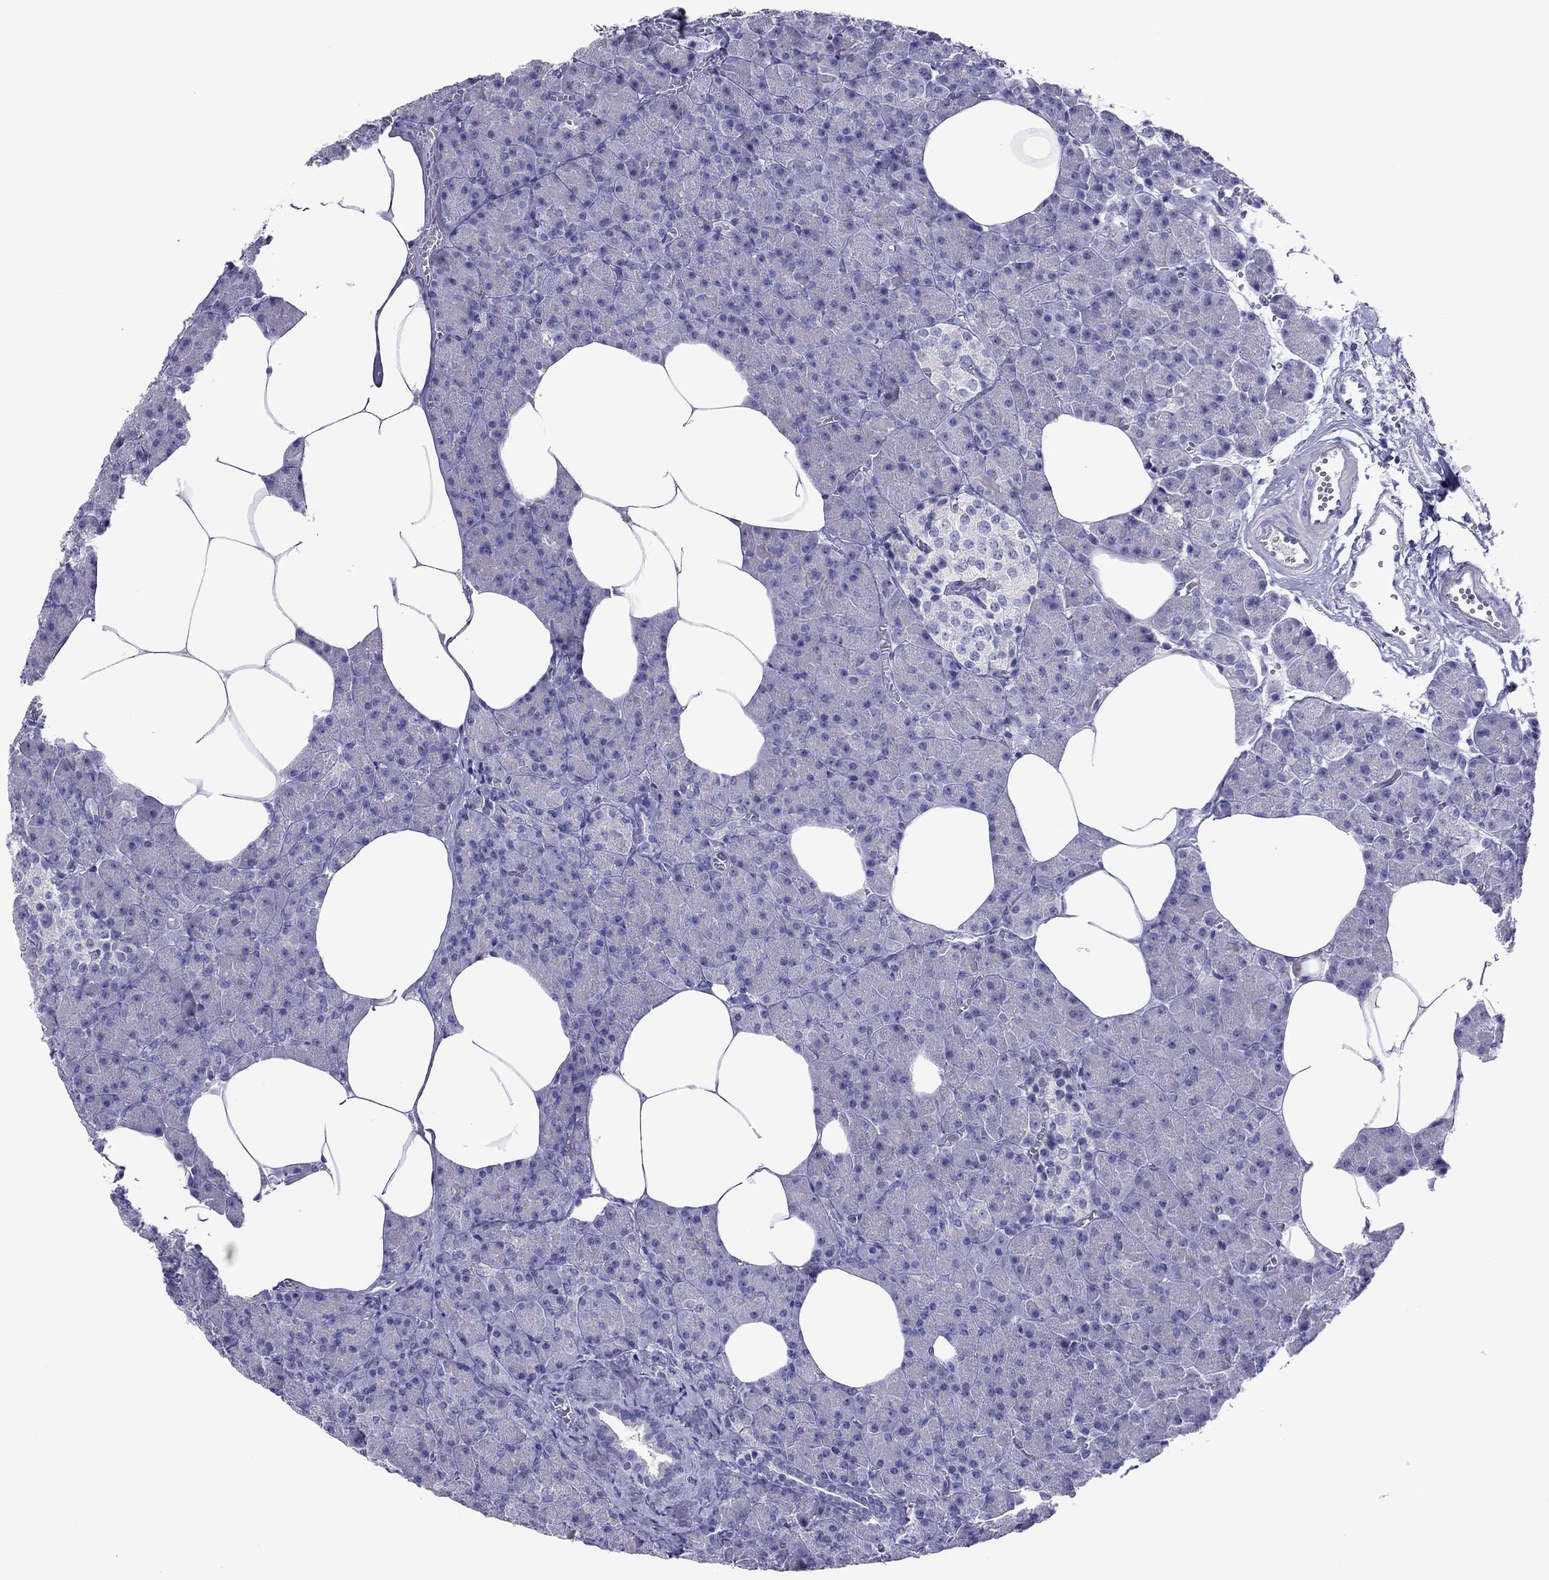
{"staining": {"intensity": "negative", "quantity": "none", "location": "none"}, "tissue": "pancreas", "cell_type": "Exocrine glandular cells", "image_type": "normal", "snomed": [{"axis": "morphology", "description": "Normal tissue, NOS"}, {"axis": "topography", "description": "Pancreas"}], "caption": "Human pancreas stained for a protein using IHC displays no staining in exocrine glandular cells.", "gene": "PCDHA6", "patient": {"sex": "female", "age": 45}}